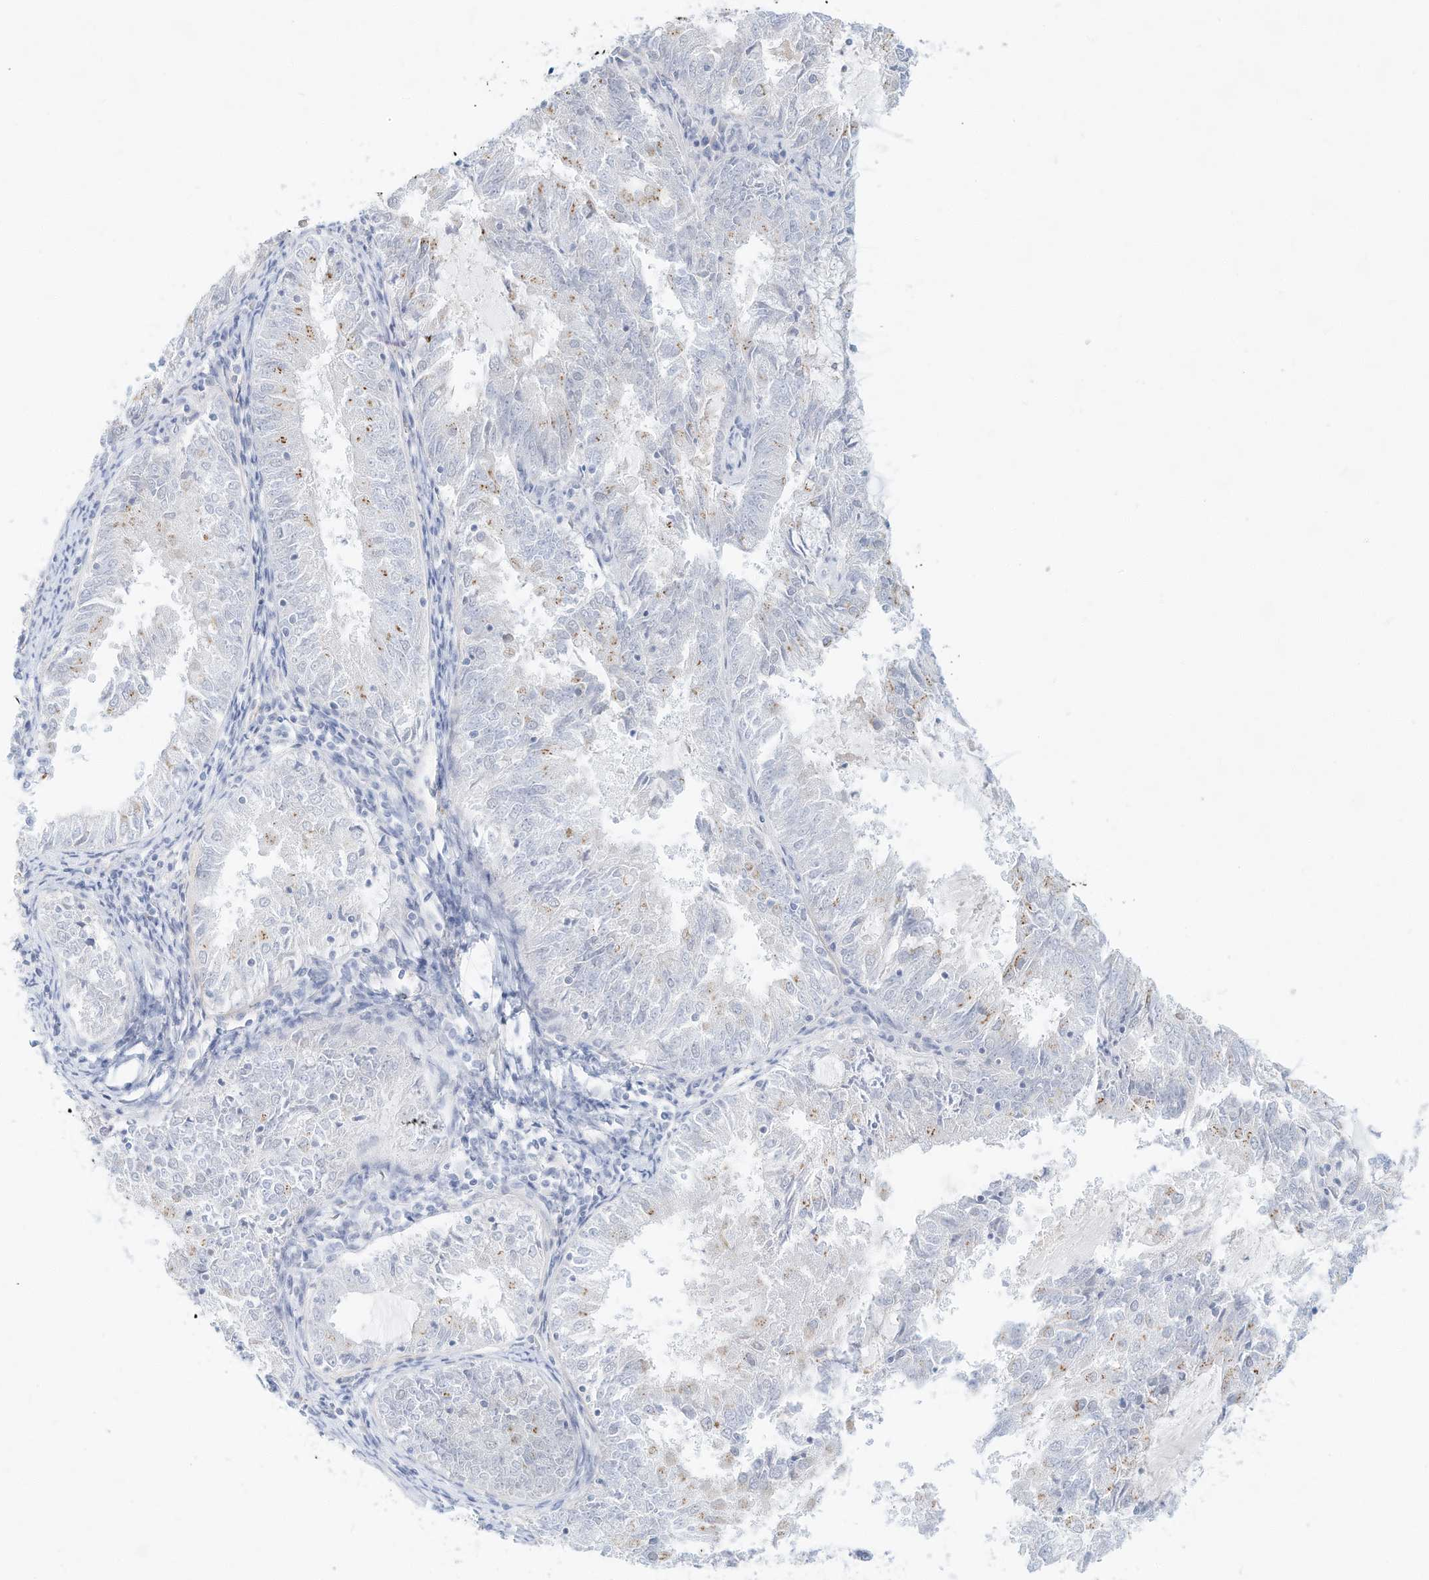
{"staining": {"intensity": "negative", "quantity": "none", "location": "none"}, "tissue": "endometrial cancer", "cell_type": "Tumor cells", "image_type": "cancer", "snomed": [{"axis": "morphology", "description": "Adenocarcinoma, NOS"}, {"axis": "topography", "description": "Endometrium"}], "caption": "Endometrial cancer (adenocarcinoma) was stained to show a protein in brown. There is no significant expression in tumor cells.", "gene": "PAK6", "patient": {"sex": "female", "age": 57}}